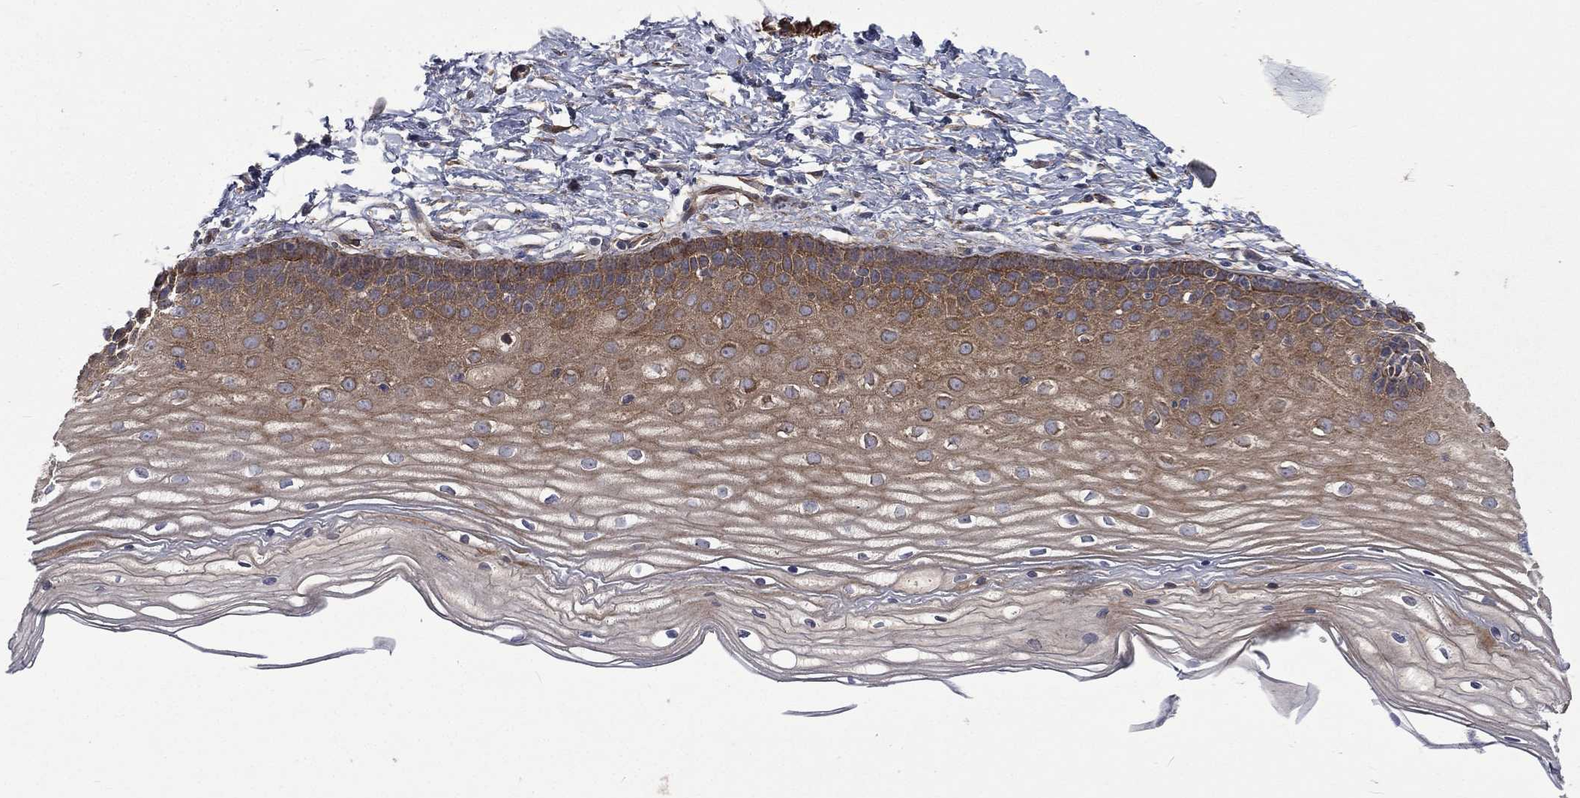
{"staining": {"intensity": "strong", "quantity": "<25%", "location": "cytoplasmic/membranous"}, "tissue": "cervix", "cell_type": "Glandular cells", "image_type": "normal", "snomed": [{"axis": "morphology", "description": "Normal tissue, NOS"}, {"axis": "topography", "description": "Cervix"}], "caption": "Cervix stained with a brown dye reveals strong cytoplasmic/membranous positive staining in approximately <25% of glandular cells.", "gene": "PPFIBP1", "patient": {"sex": "female", "age": 37}}